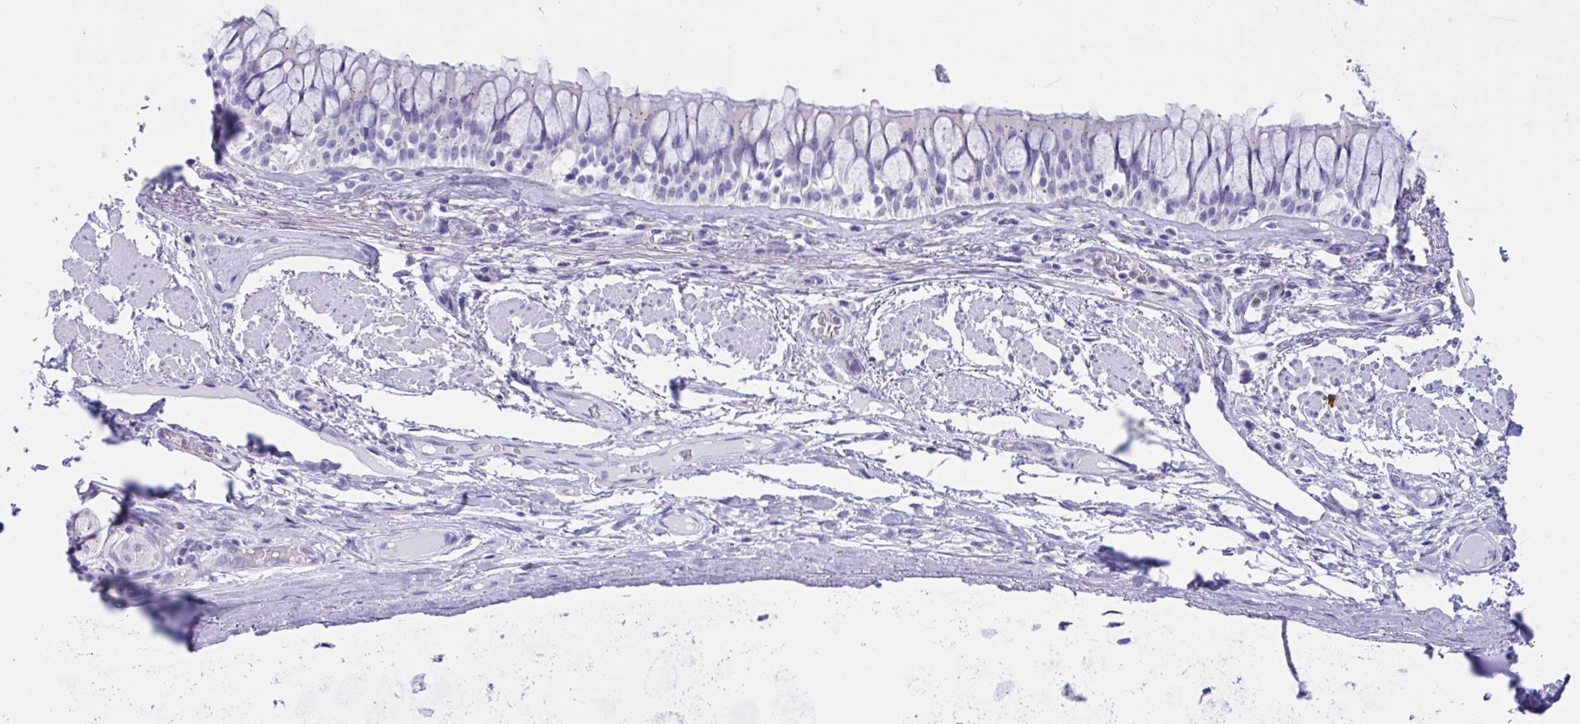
{"staining": {"intensity": "negative", "quantity": "none", "location": "none"}, "tissue": "soft tissue", "cell_type": "Fibroblasts", "image_type": "normal", "snomed": [{"axis": "morphology", "description": "Normal tissue, NOS"}, {"axis": "topography", "description": "Cartilage tissue"}, {"axis": "topography", "description": "Bronchus"}], "caption": "DAB (3,3'-diaminobenzidine) immunohistochemical staining of unremarkable human soft tissue reveals no significant expression in fibroblasts. Nuclei are stained in blue.", "gene": "RNASE3", "patient": {"sex": "male", "age": 64}}